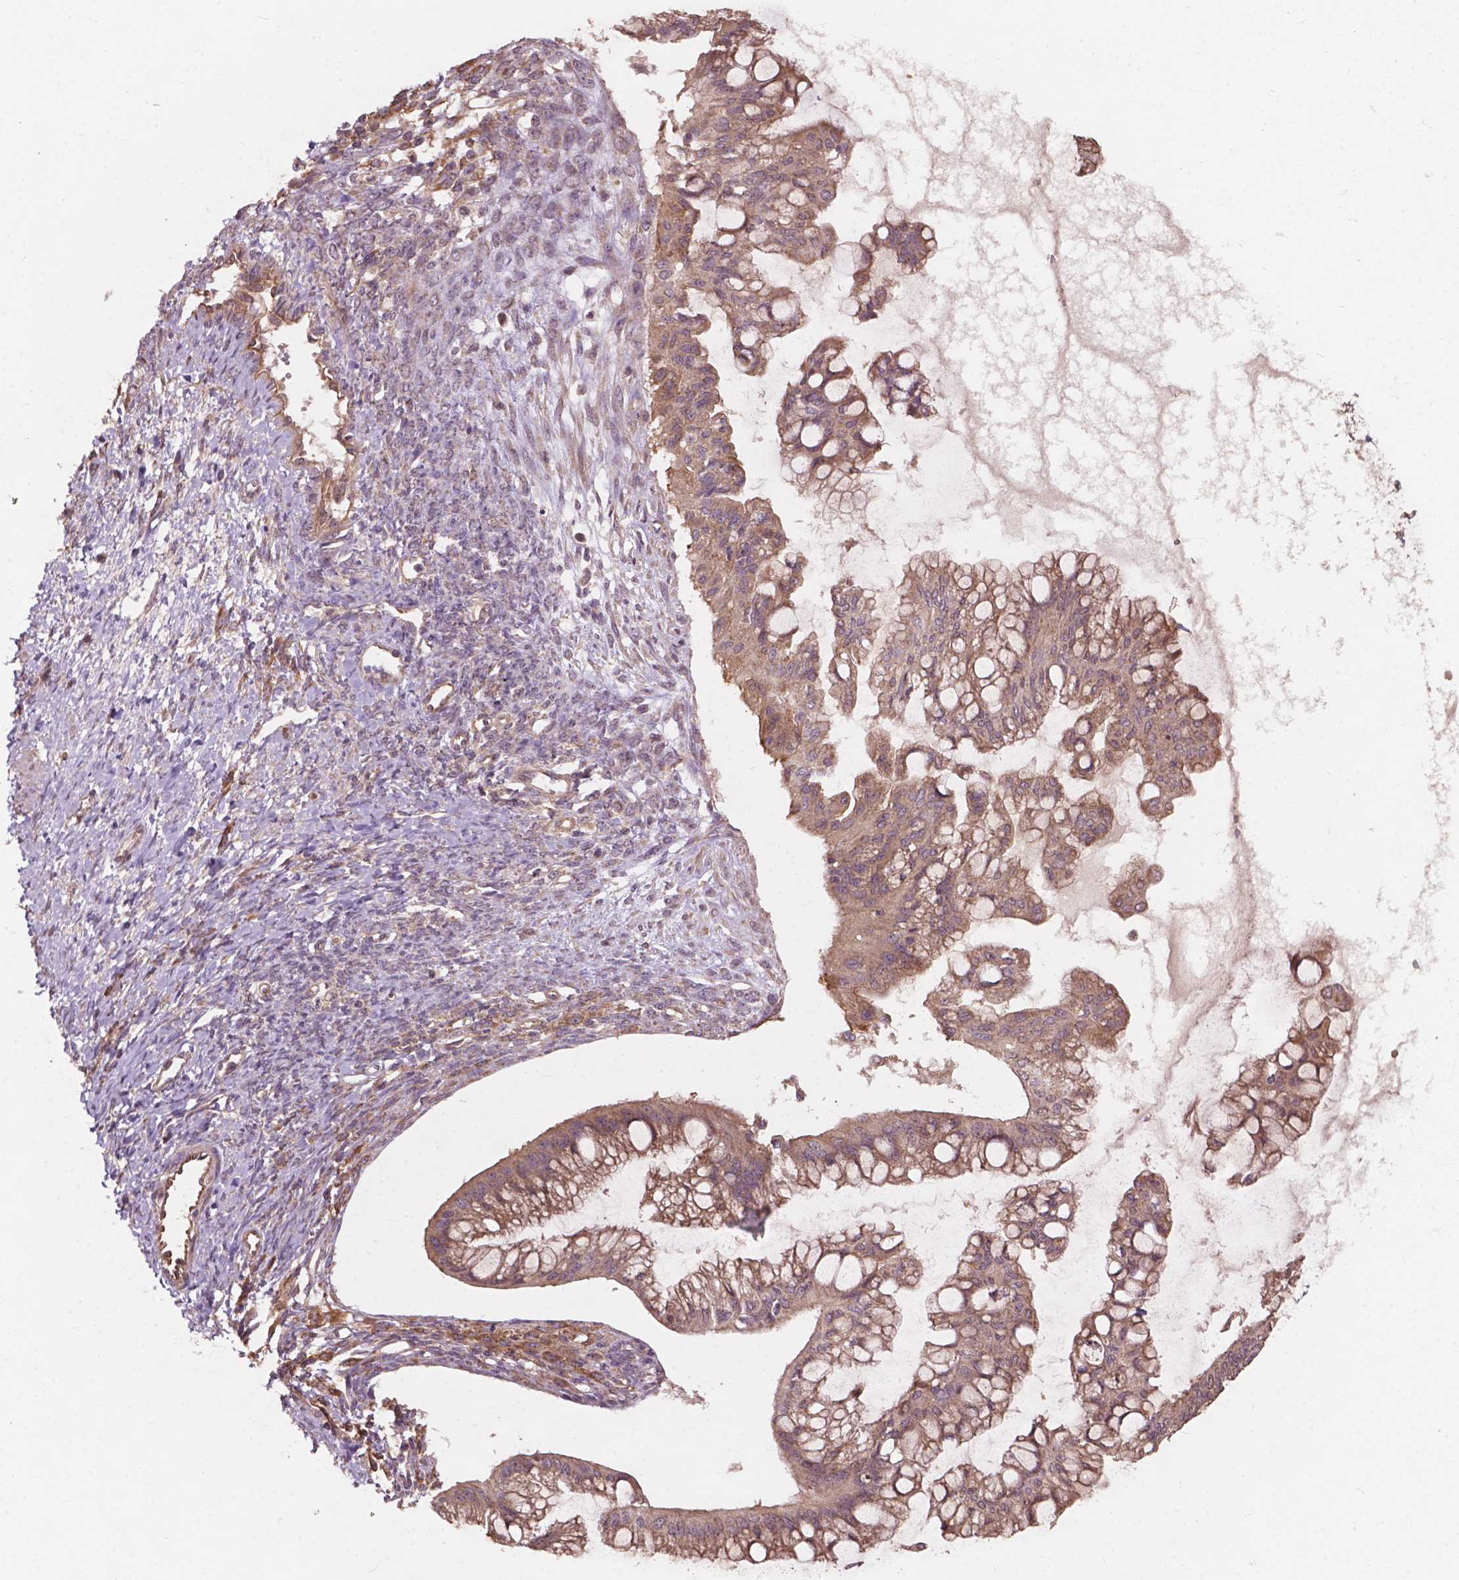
{"staining": {"intensity": "moderate", "quantity": ">75%", "location": "cytoplasmic/membranous"}, "tissue": "ovarian cancer", "cell_type": "Tumor cells", "image_type": "cancer", "snomed": [{"axis": "morphology", "description": "Cystadenocarcinoma, mucinous, NOS"}, {"axis": "topography", "description": "Ovary"}], "caption": "Ovarian cancer tissue reveals moderate cytoplasmic/membranous expression in about >75% of tumor cells, visualized by immunohistochemistry. The protein of interest is stained brown, and the nuclei are stained in blue (DAB IHC with brightfield microscopy, high magnification).", "gene": "CDC42BPA", "patient": {"sex": "female", "age": 73}}